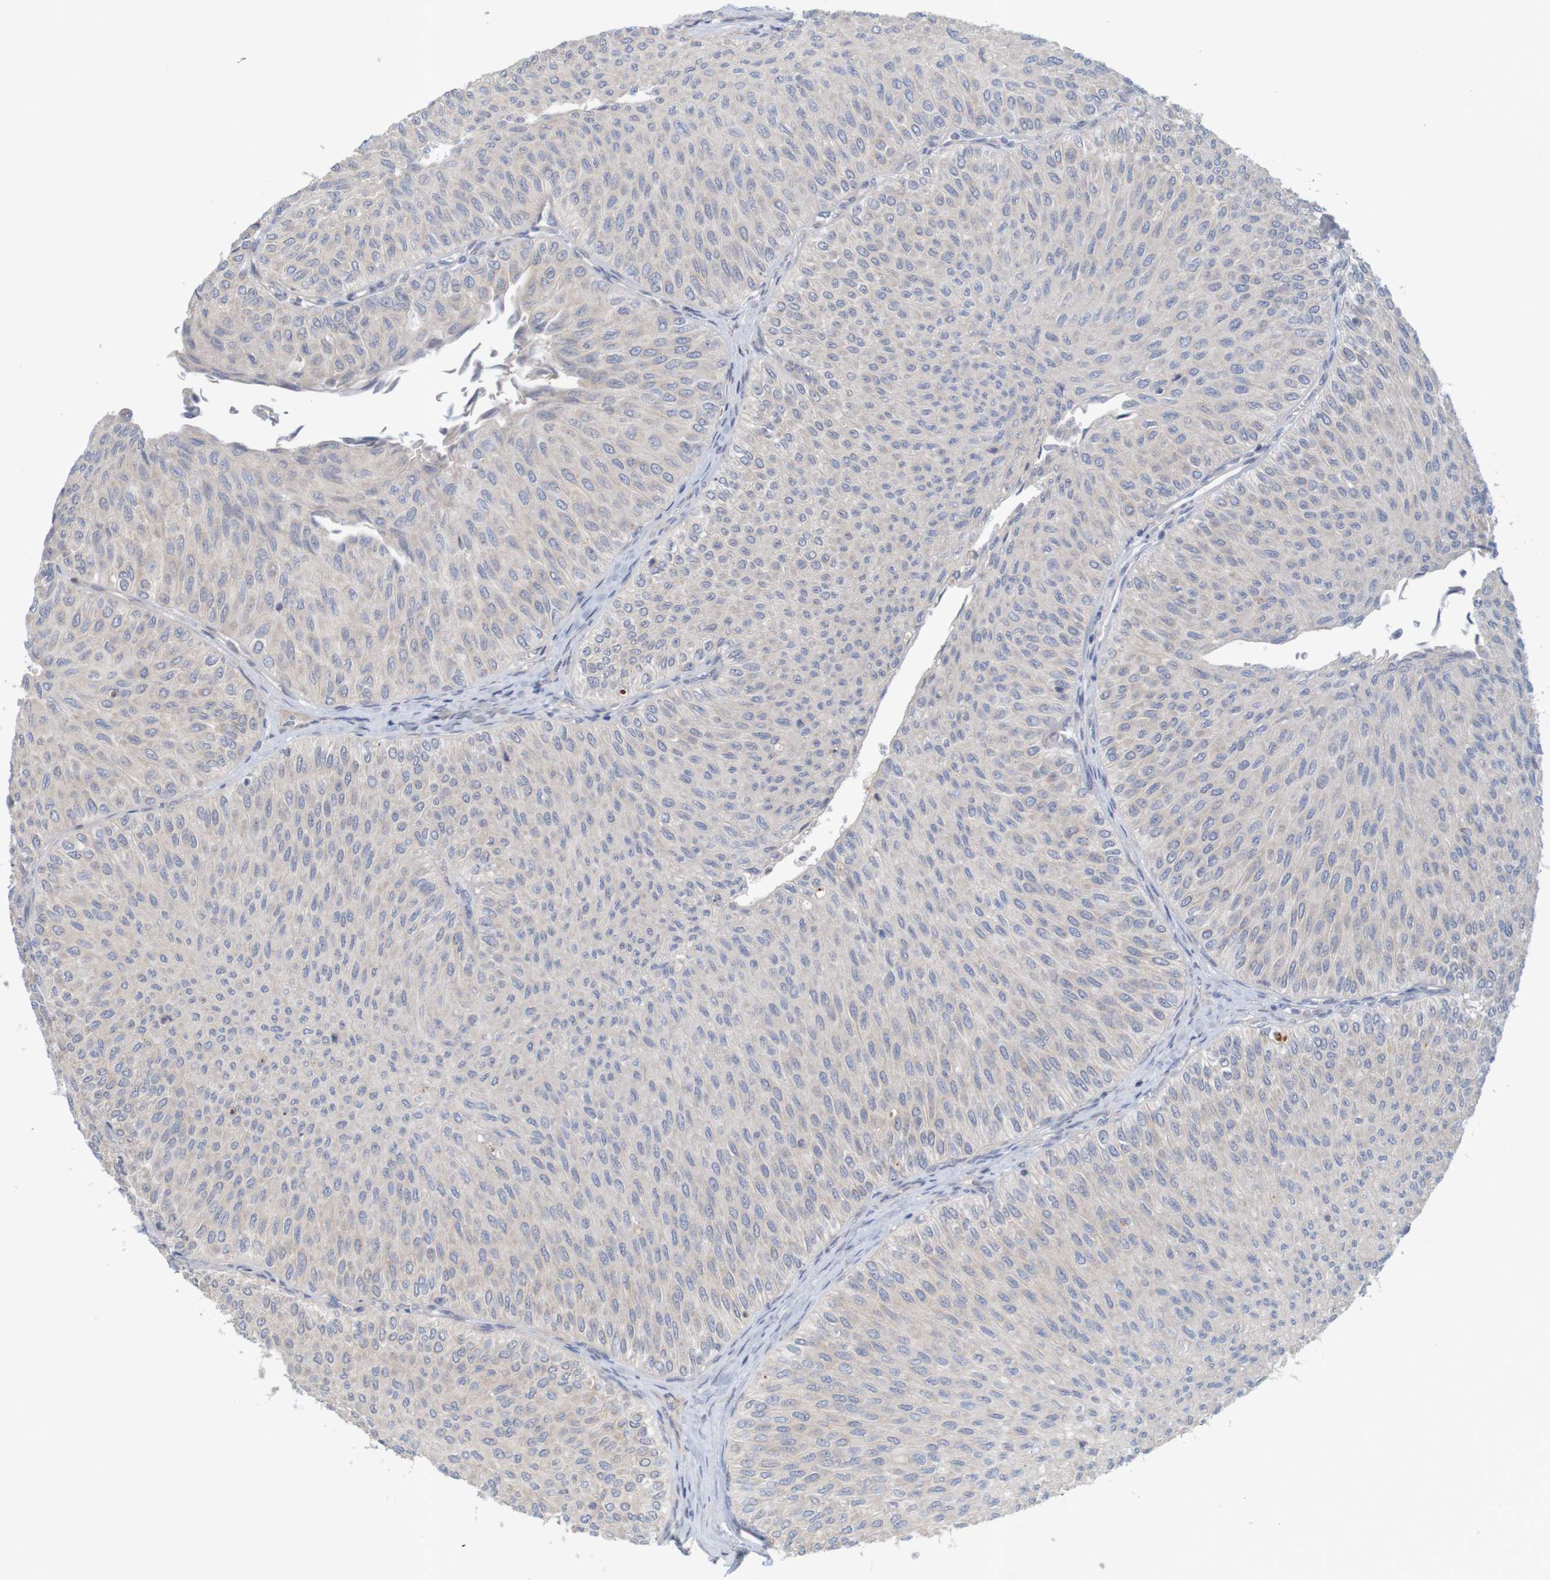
{"staining": {"intensity": "weak", "quantity": "<25%", "location": "cytoplasmic/membranous"}, "tissue": "urothelial cancer", "cell_type": "Tumor cells", "image_type": "cancer", "snomed": [{"axis": "morphology", "description": "Urothelial carcinoma, Low grade"}, {"axis": "topography", "description": "Urinary bladder"}], "caption": "Immunohistochemistry (IHC) image of low-grade urothelial carcinoma stained for a protein (brown), which exhibits no positivity in tumor cells.", "gene": "KRT23", "patient": {"sex": "male", "age": 78}}